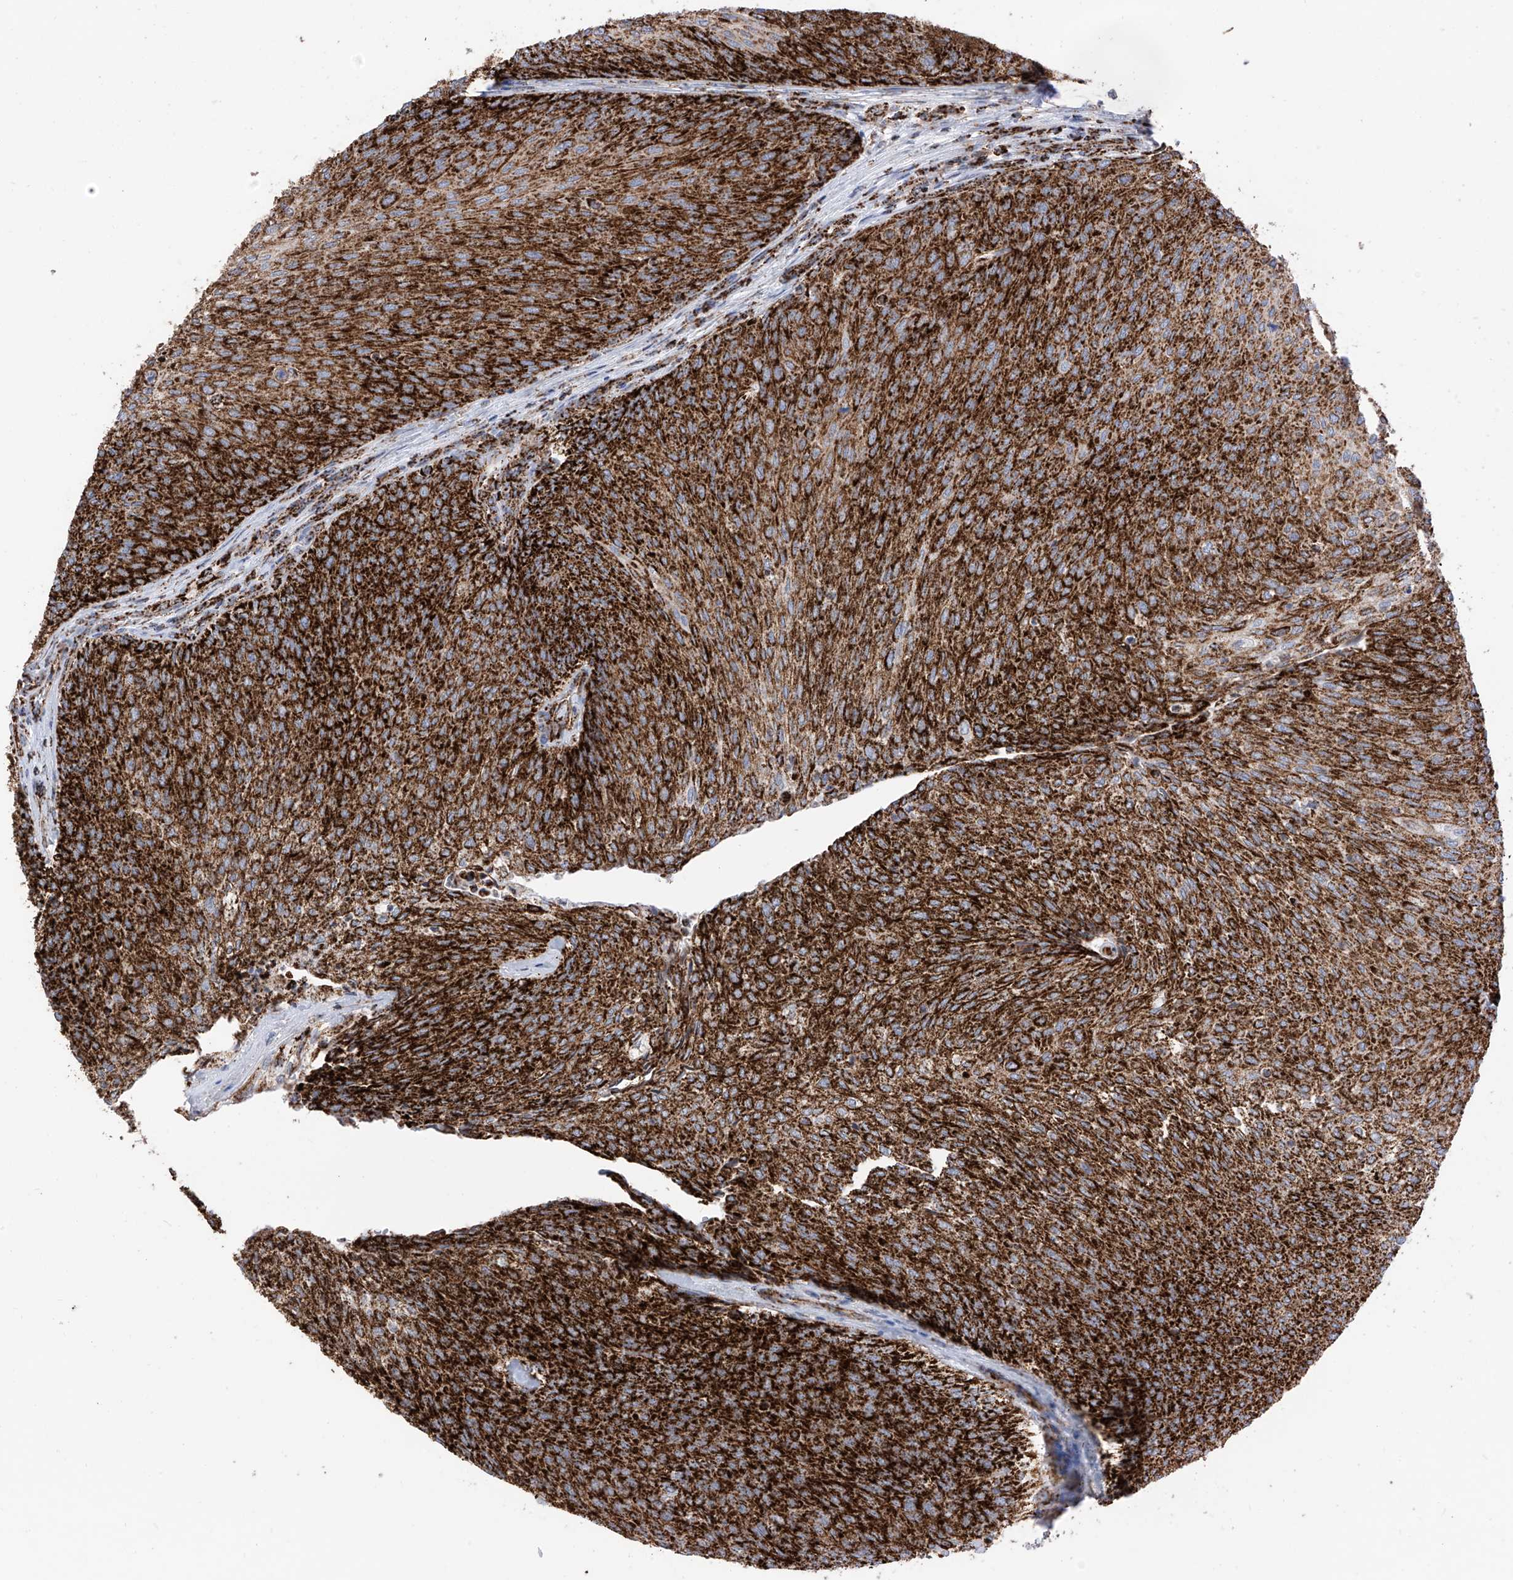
{"staining": {"intensity": "strong", "quantity": ">75%", "location": "cytoplasmic/membranous"}, "tissue": "urothelial cancer", "cell_type": "Tumor cells", "image_type": "cancer", "snomed": [{"axis": "morphology", "description": "Urothelial carcinoma, Low grade"}, {"axis": "topography", "description": "Urinary bladder"}], "caption": "This is a micrograph of immunohistochemistry (IHC) staining of urothelial carcinoma (low-grade), which shows strong staining in the cytoplasmic/membranous of tumor cells.", "gene": "COX5B", "patient": {"sex": "female", "age": 79}}